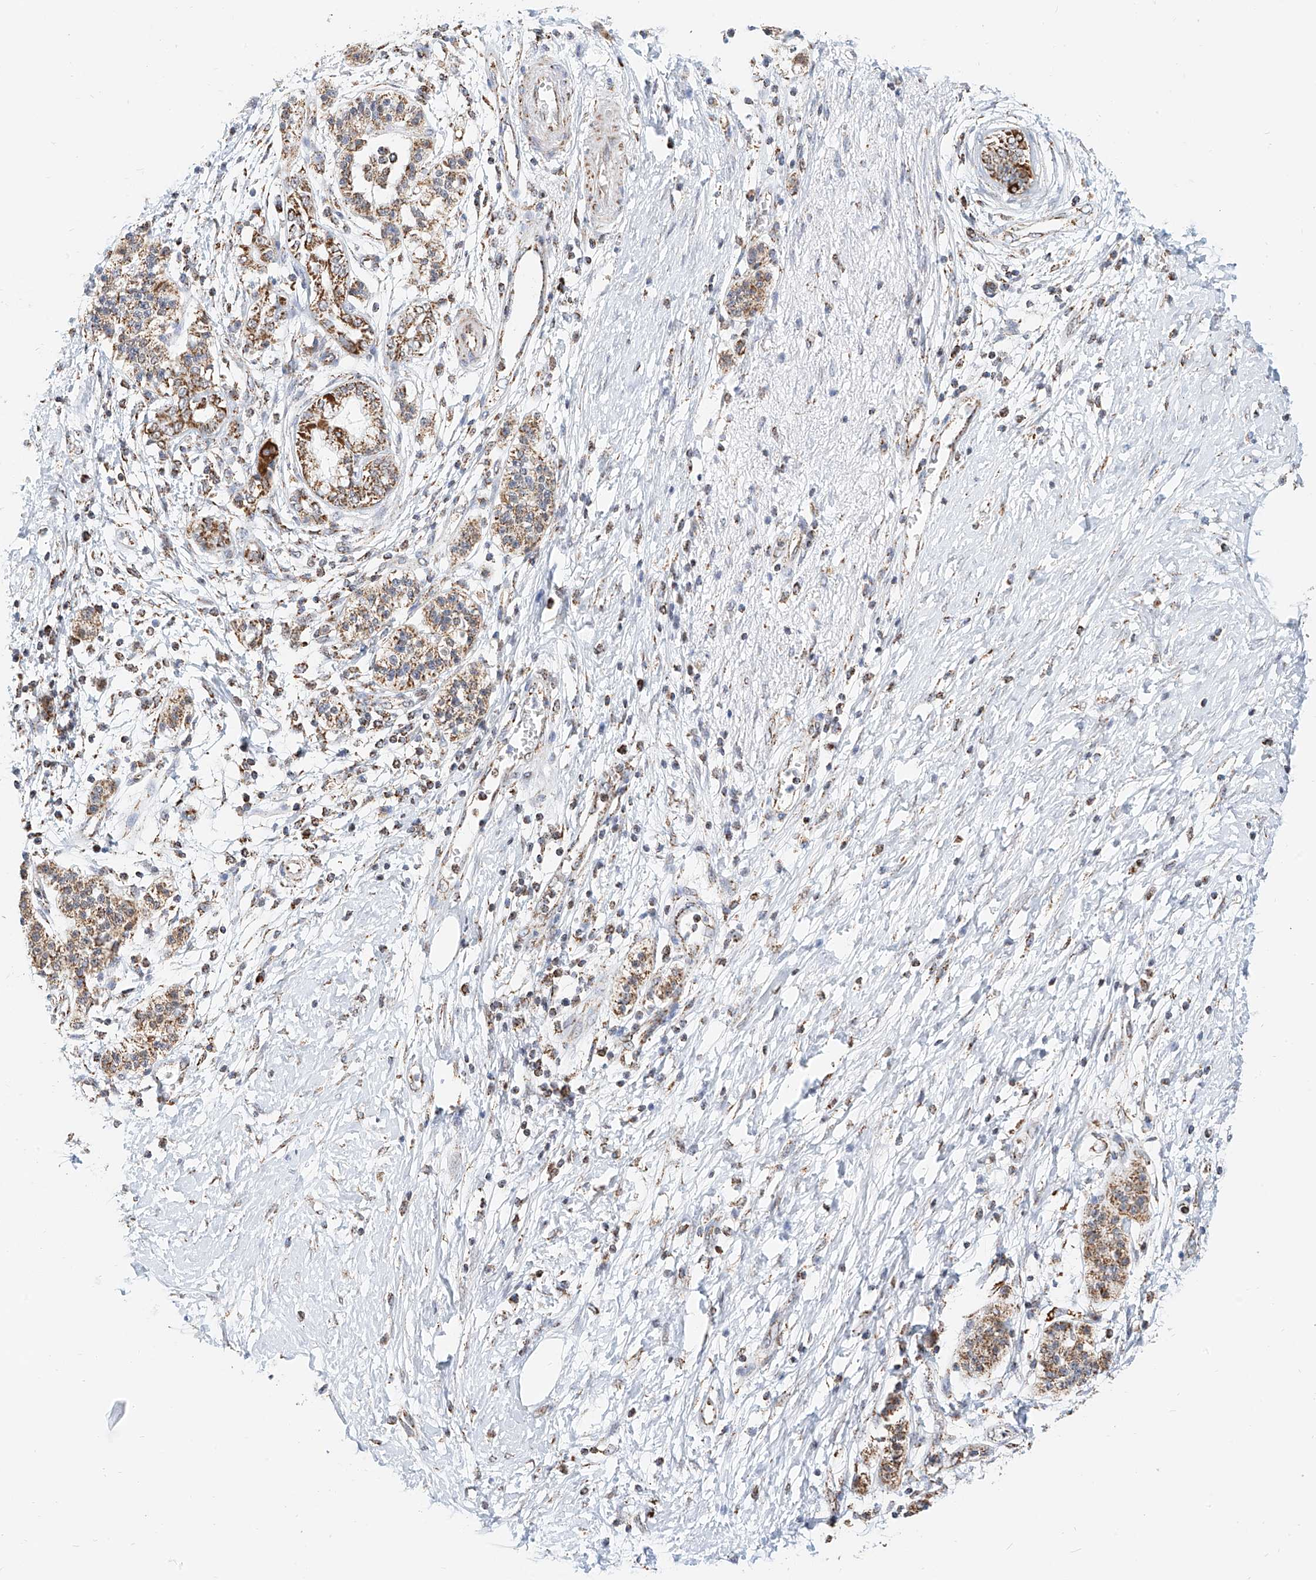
{"staining": {"intensity": "moderate", "quantity": ">75%", "location": "cytoplasmic/membranous"}, "tissue": "pancreatic cancer", "cell_type": "Tumor cells", "image_type": "cancer", "snomed": [{"axis": "morphology", "description": "Adenocarcinoma, NOS"}, {"axis": "topography", "description": "Pancreas"}], "caption": "Pancreatic adenocarcinoma was stained to show a protein in brown. There is medium levels of moderate cytoplasmic/membranous positivity in approximately >75% of tumor cells. Using DAB (brown) and hematoxylin (blue) stains, captured at high magnification using brightfield microscopy.", "gene": "NALCN", "patient": {"sex": "male", "age": 50}}